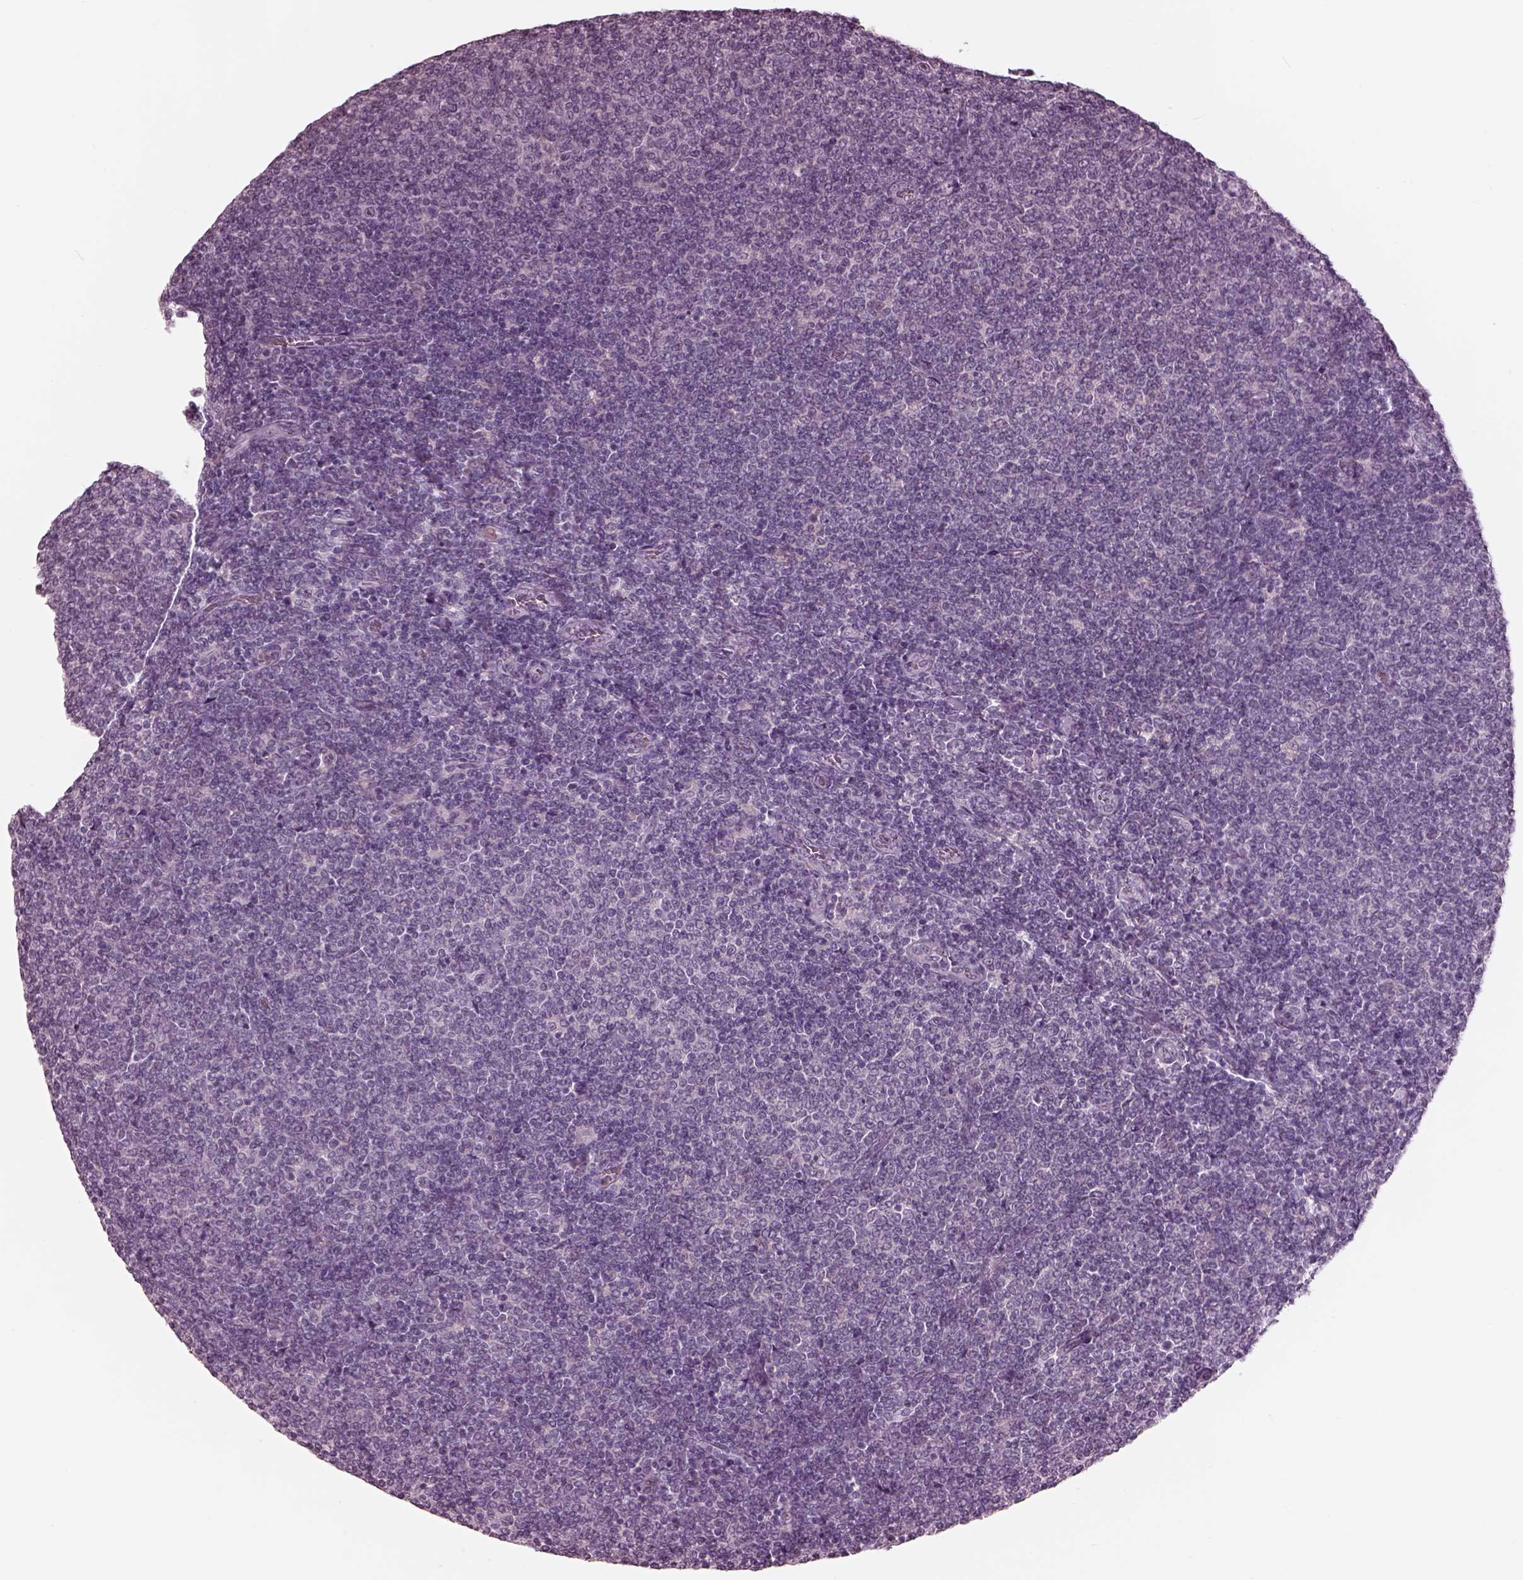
{"staining": {"intensity": "negative", "quantity": "none", "location": "none"}, "tissue": "lymphoma", "cell_type": "Tumor cells", "image_type": "cancer", "snomed": [{"axis": "morphology", "description": "Malignant lymphoma, non-Hodgkin's type, Low grade"}, {"axis": "topography", "description": "Lymph node"}], "caption": "The photomicrograph displays no significant expression in tumor cells of malignant lymphoma, non-Hodgkin's type (low-grade).", "gene": "GARIN4", "patient": {"sex": "male", "age": 52}}